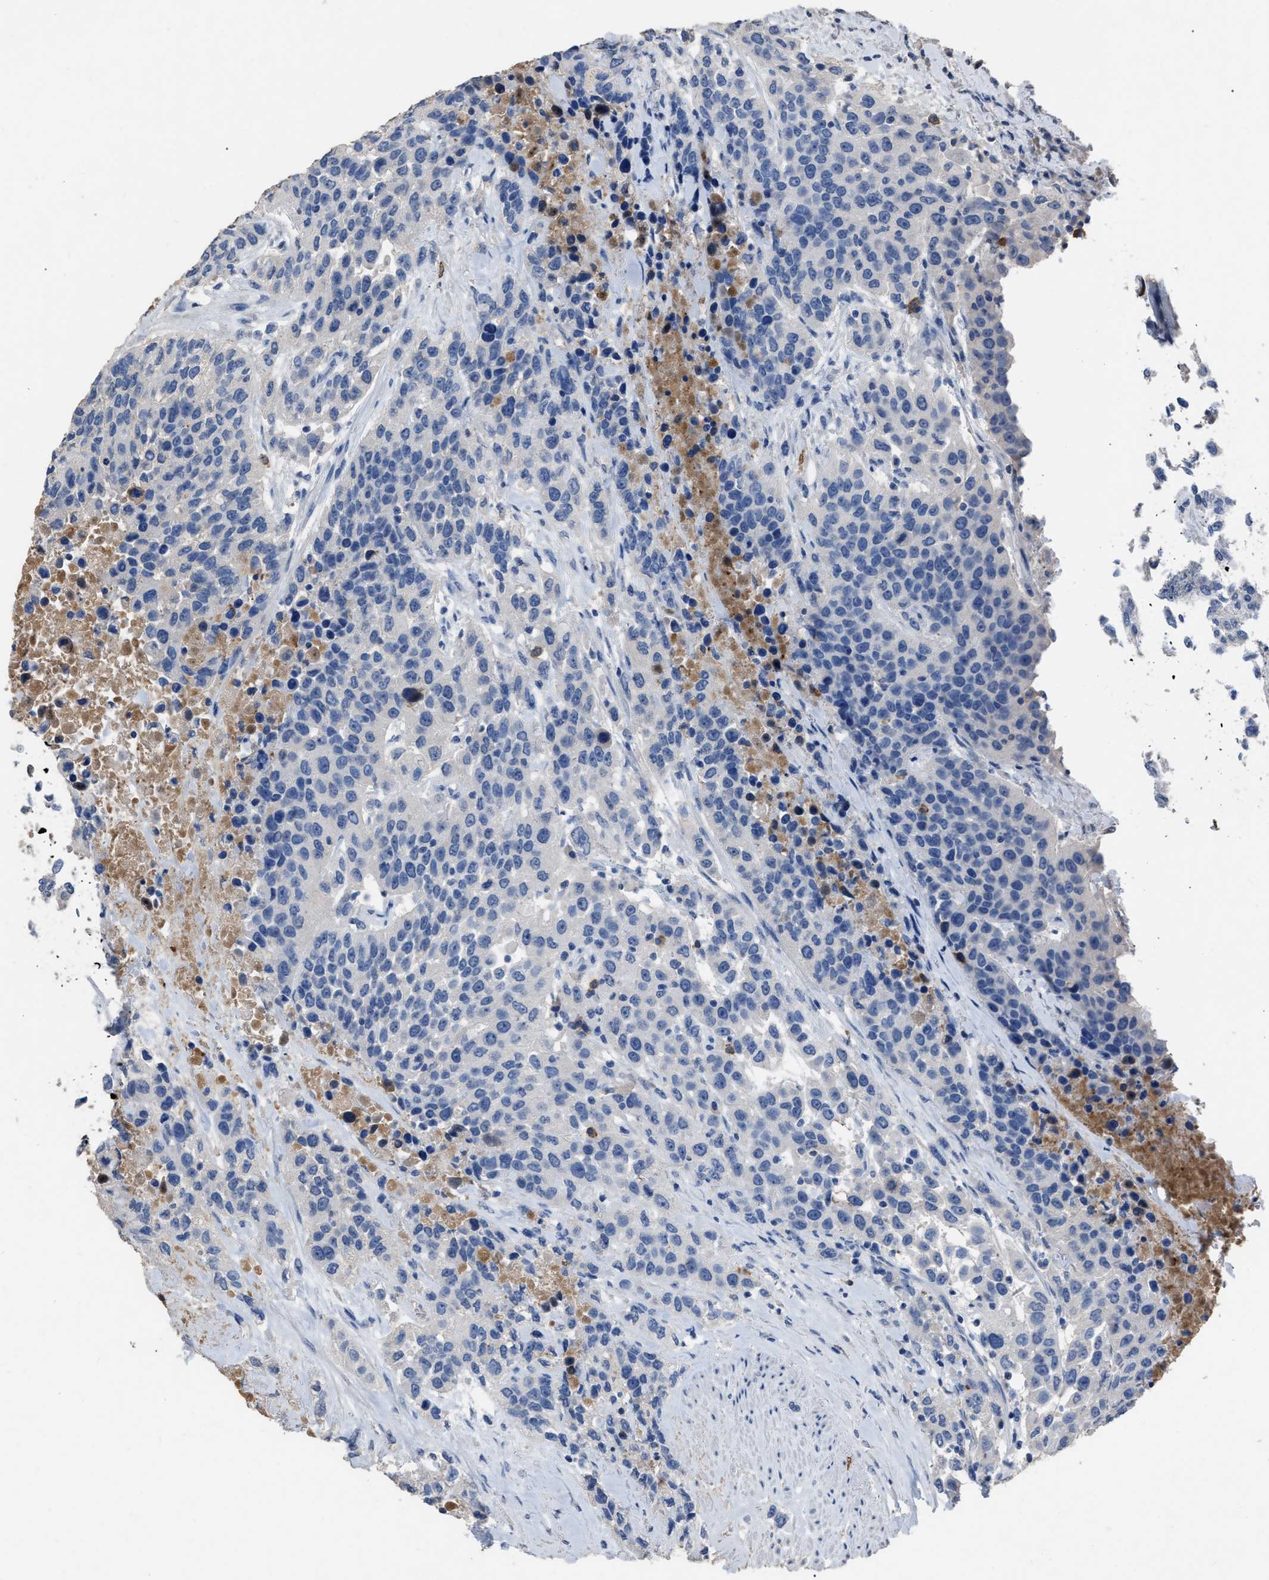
{"staining": {"intensity": "negative", "quantity": "none", "location": "none"}, "tissue": "urothelial cancer", "cell_type": "Tumor cells", "image_type": "cancer", "snomed": [{"axis": "morphology", "description": "Urothelial carcinoma, High grade"}, {"axis": "topography", "description": "Urinary bladder"}], "caption": "High magnification brightfield microscopy of urothelial cancer stained with DAB (brown) and counterstained with hematoxylin (blue): tumor cells show no significant staining.", "gene": "HABP2", "patient": {"sex": "female", "age": 80}}